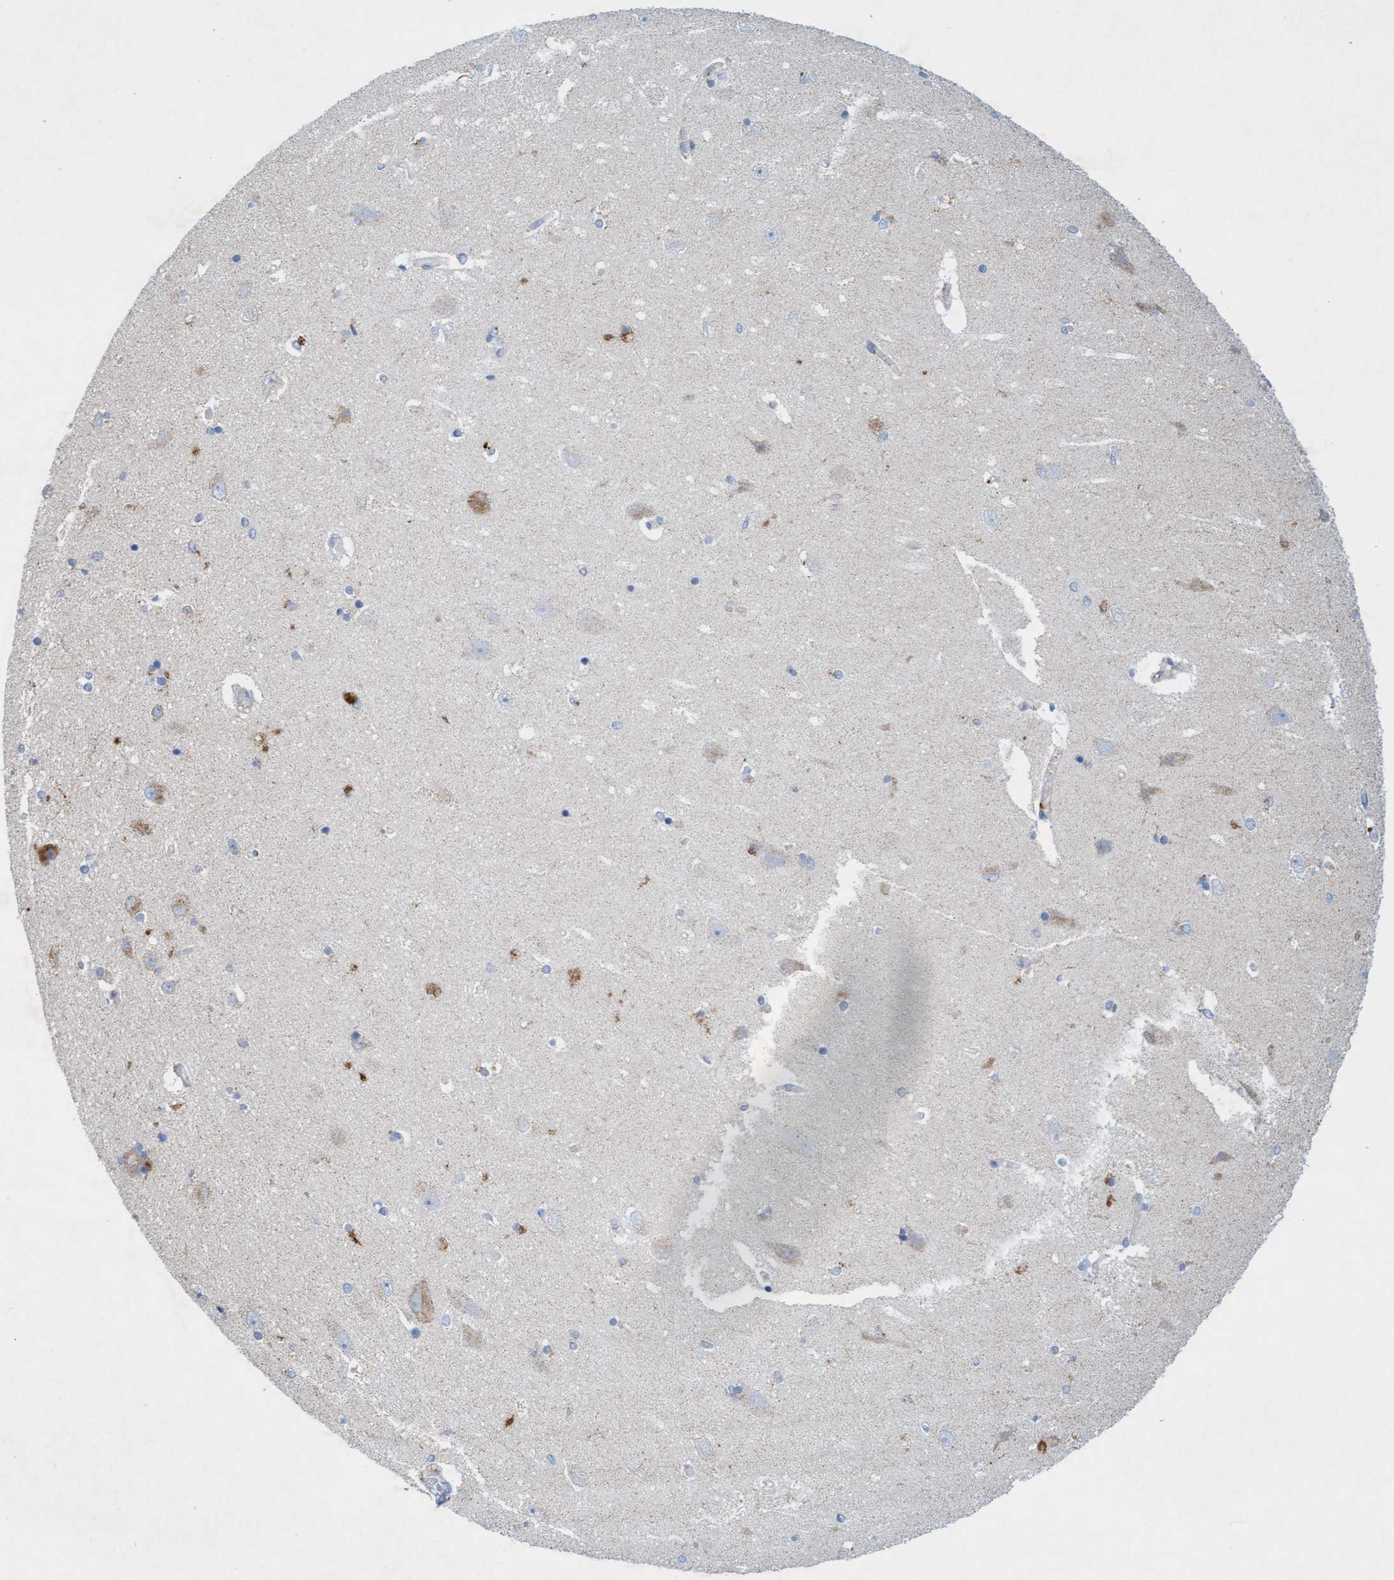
{"staining": {"intensity": "moderate", "quantity": "<25%", "location": "cytoplasmic/membranous"}, "tissue": "hippocampus", "cell_type": "Glial cells", "image_type": "normal", "snomed": [{"axis": "morphology", "description": "Normal tissue, NOS"}, {"axis": "topography", "description": "Hippocampus"}], "caption": "Moderate cytoplasmic/membranous protein positivity is present in approximately <25% of glial cells in hippocampus.", "gene": "SGSH", "patient": {"sex": "female", "age": 54}}